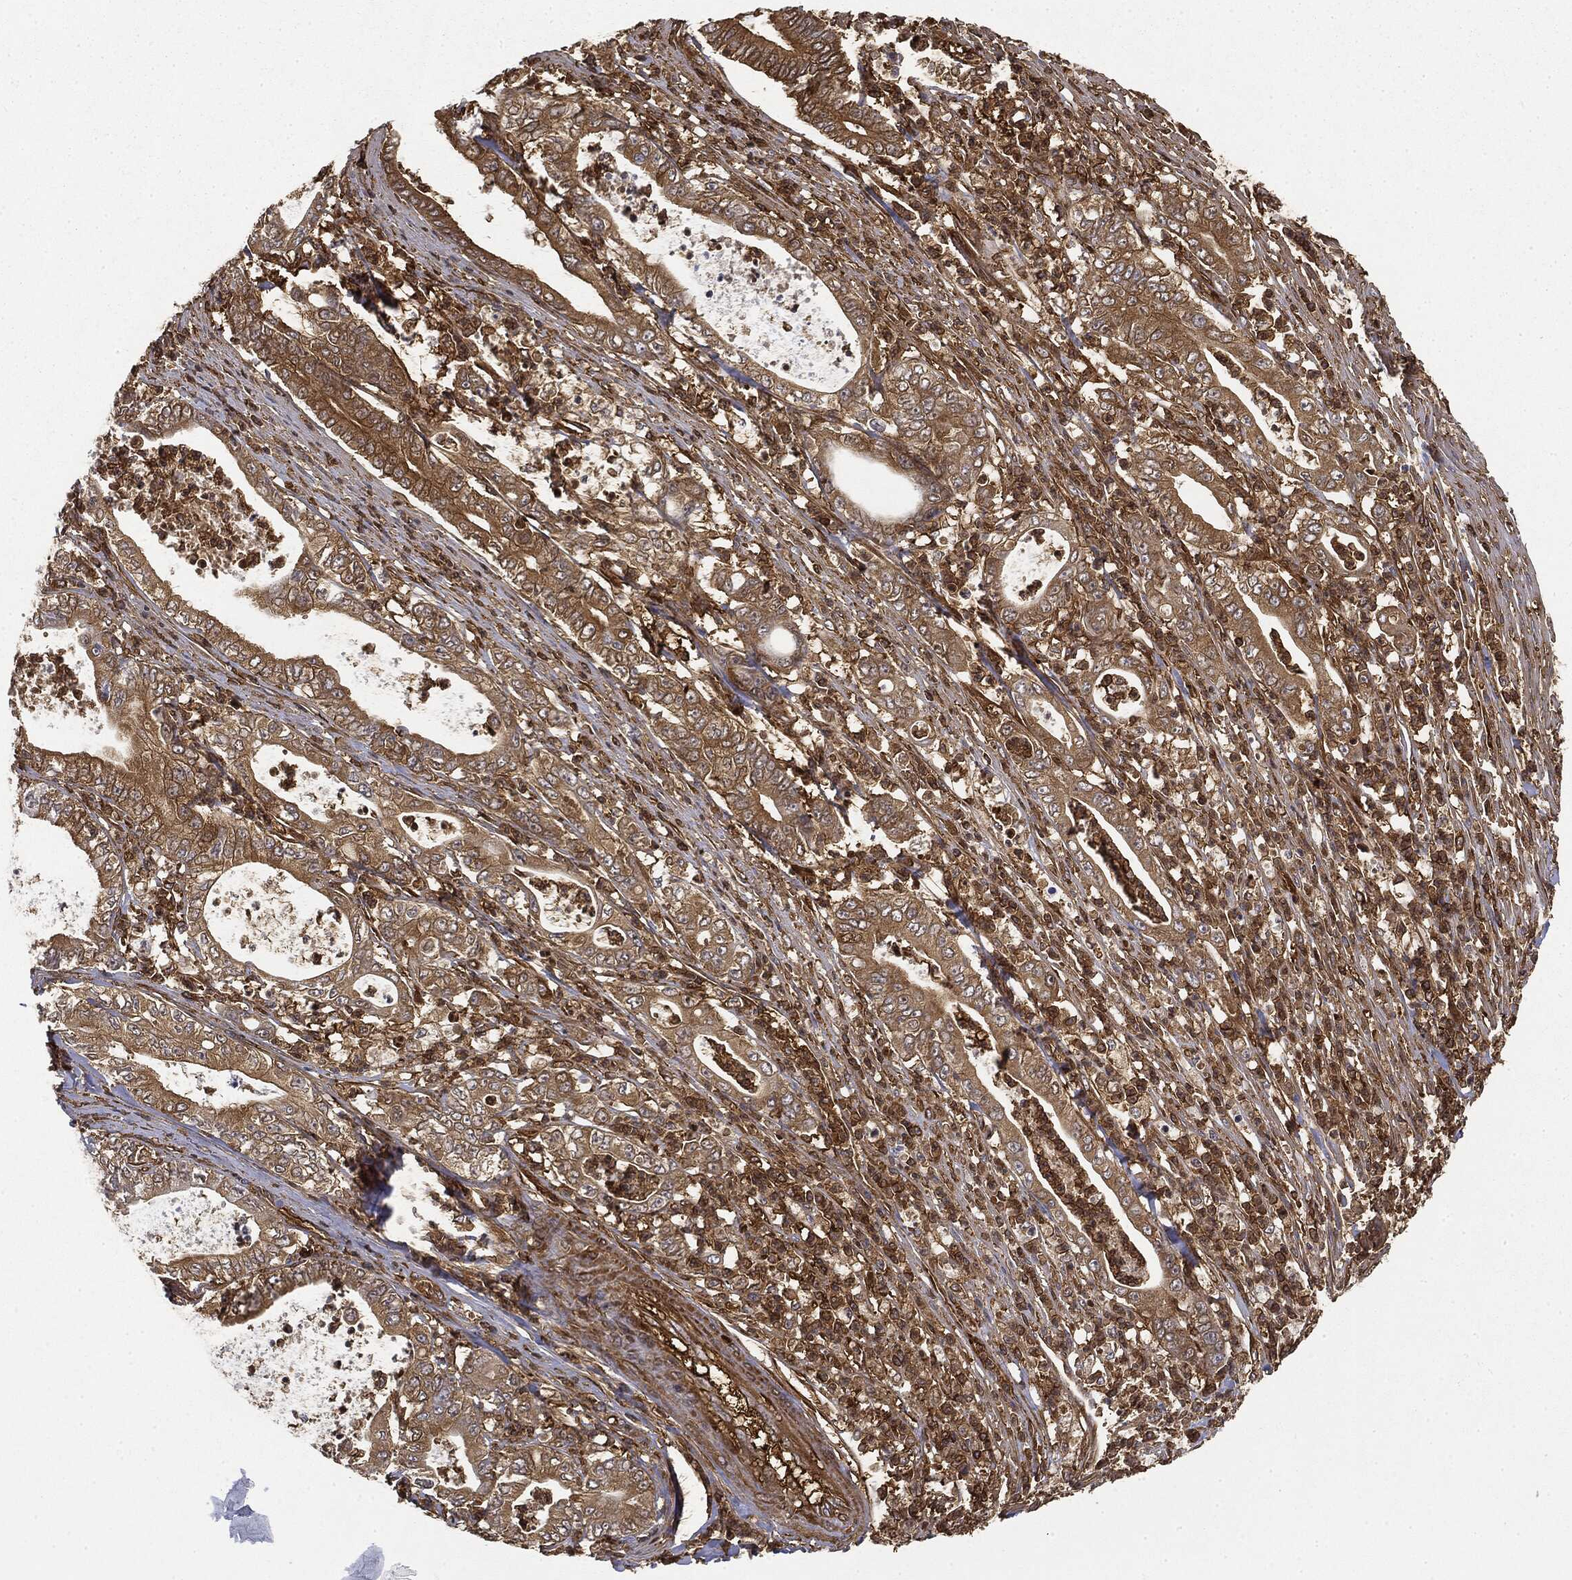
{"staining": {"intensity": "moderate", "quantity": ">75%", "location": "cytoplasmic/membranous"}, "tissue": "pancreatic cancer", "cell_type": "Tumor cells", "image_type": "cancer", "snomed": [{"axis": "morphology", "description": "Adenocarcinoma, NOS"}, {"axis": "topography", "description": "Pancreas"}], "caption": "Moderate cytoplasmic/membranous expression is appreciated in approximately >75% of tumor cells in adenocarcinoma (pancreatic).", "gene": "WDR1", "patient": {"sex": "male", "age": 71}}